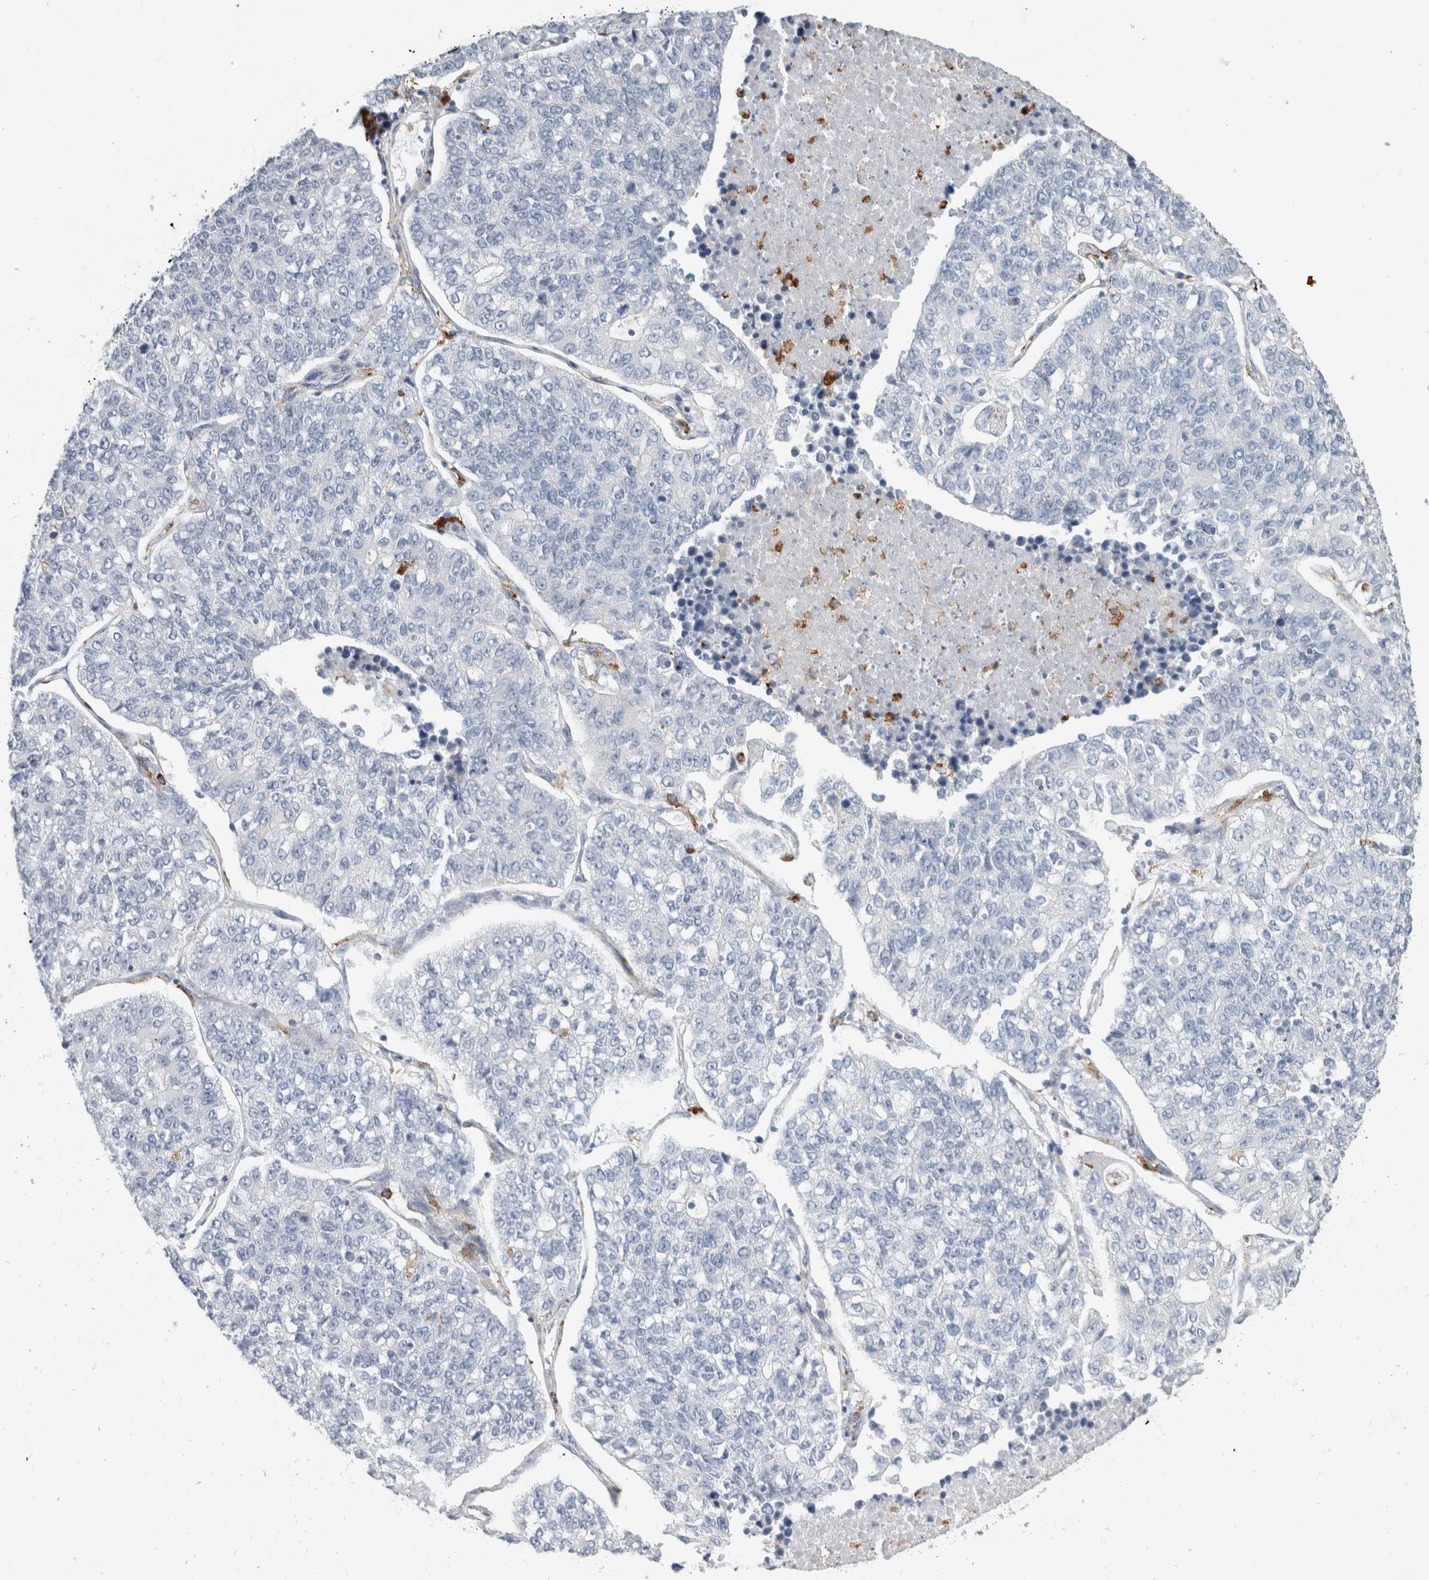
{"staining": {"intensity": "negative", "quantity": "none", "location": "none"}, "tissue": "lung cancer", "cell_type": "Tumor cells", "image_type": "cancer", "snomed": [{"axis": "morphology", "description": "Adenocarcinoma, NOS"}, {"axis": "topography", "description": "Lung"}], "caption": "The micrograph reveals no significant positivity in tumor cells of adenocarcinoma (lung). Brightfield microscopy of immunohistochemistry stained with DAB (brown) and hematoxylin (blue), captured at high magnification.", "gene": "LY86", "patient": {"sex": "male", "age": 49}}